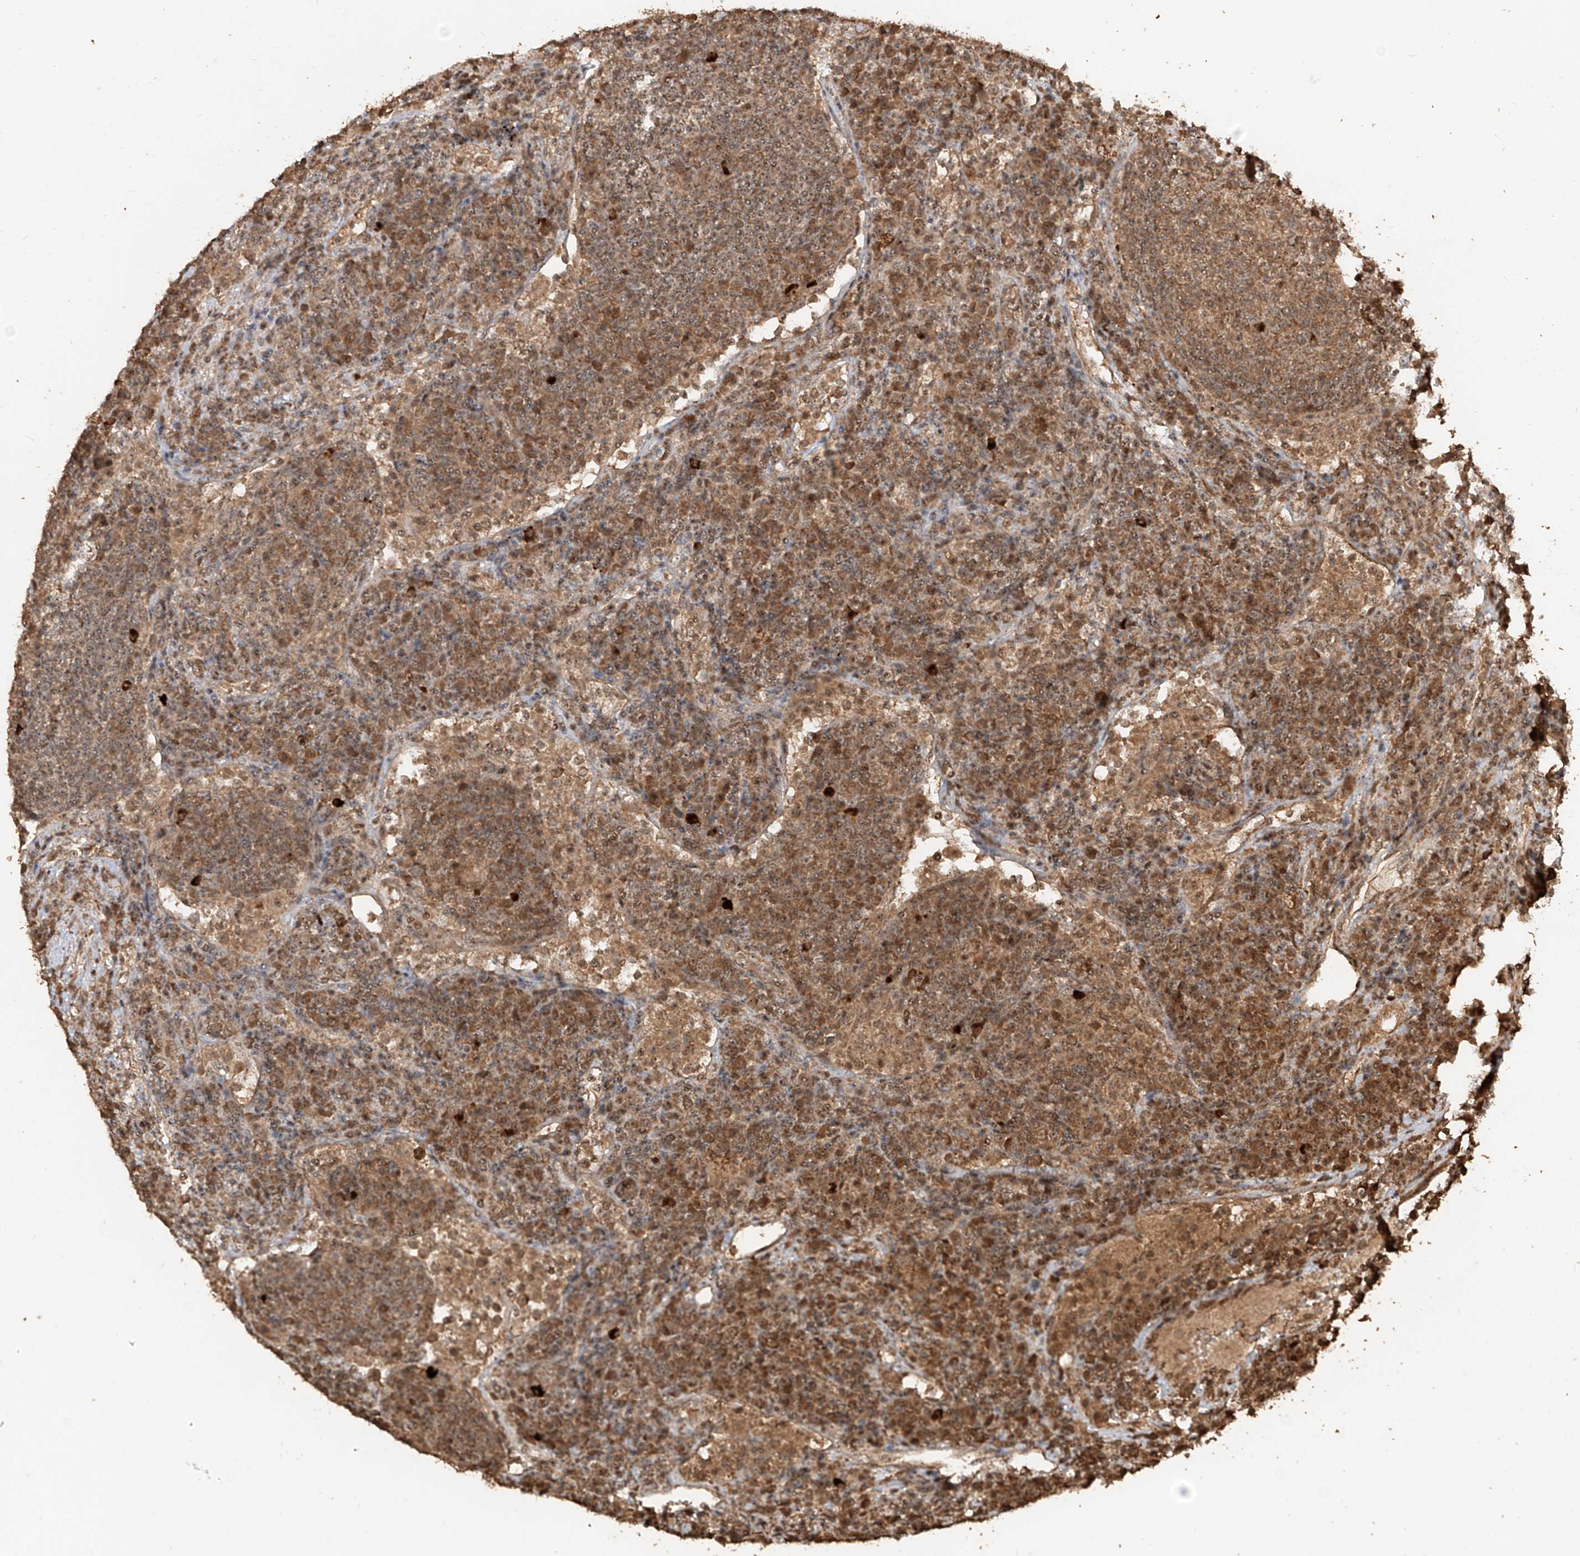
{"staining": {"intensity": "moderate", "quantity": ">75%", "location": "cytoplasmic/membranous"}, "tissue": "lymph node", "cell_type": "Germinal center cells", "image_type": "normal", "snomed": [{"axis": "morphology", "description": "Normal tissue, NOS"}, {"axis": "topography", "description": "Lymph node"}], "caption": "Human lymph node stained for a protein (brown) exhibits moderate cytoplasmic/membranous positive expression in approximately >75% of germinal center cells.", "gene": "ZNF660", "patient": {"sex": "female", "age": 53}}